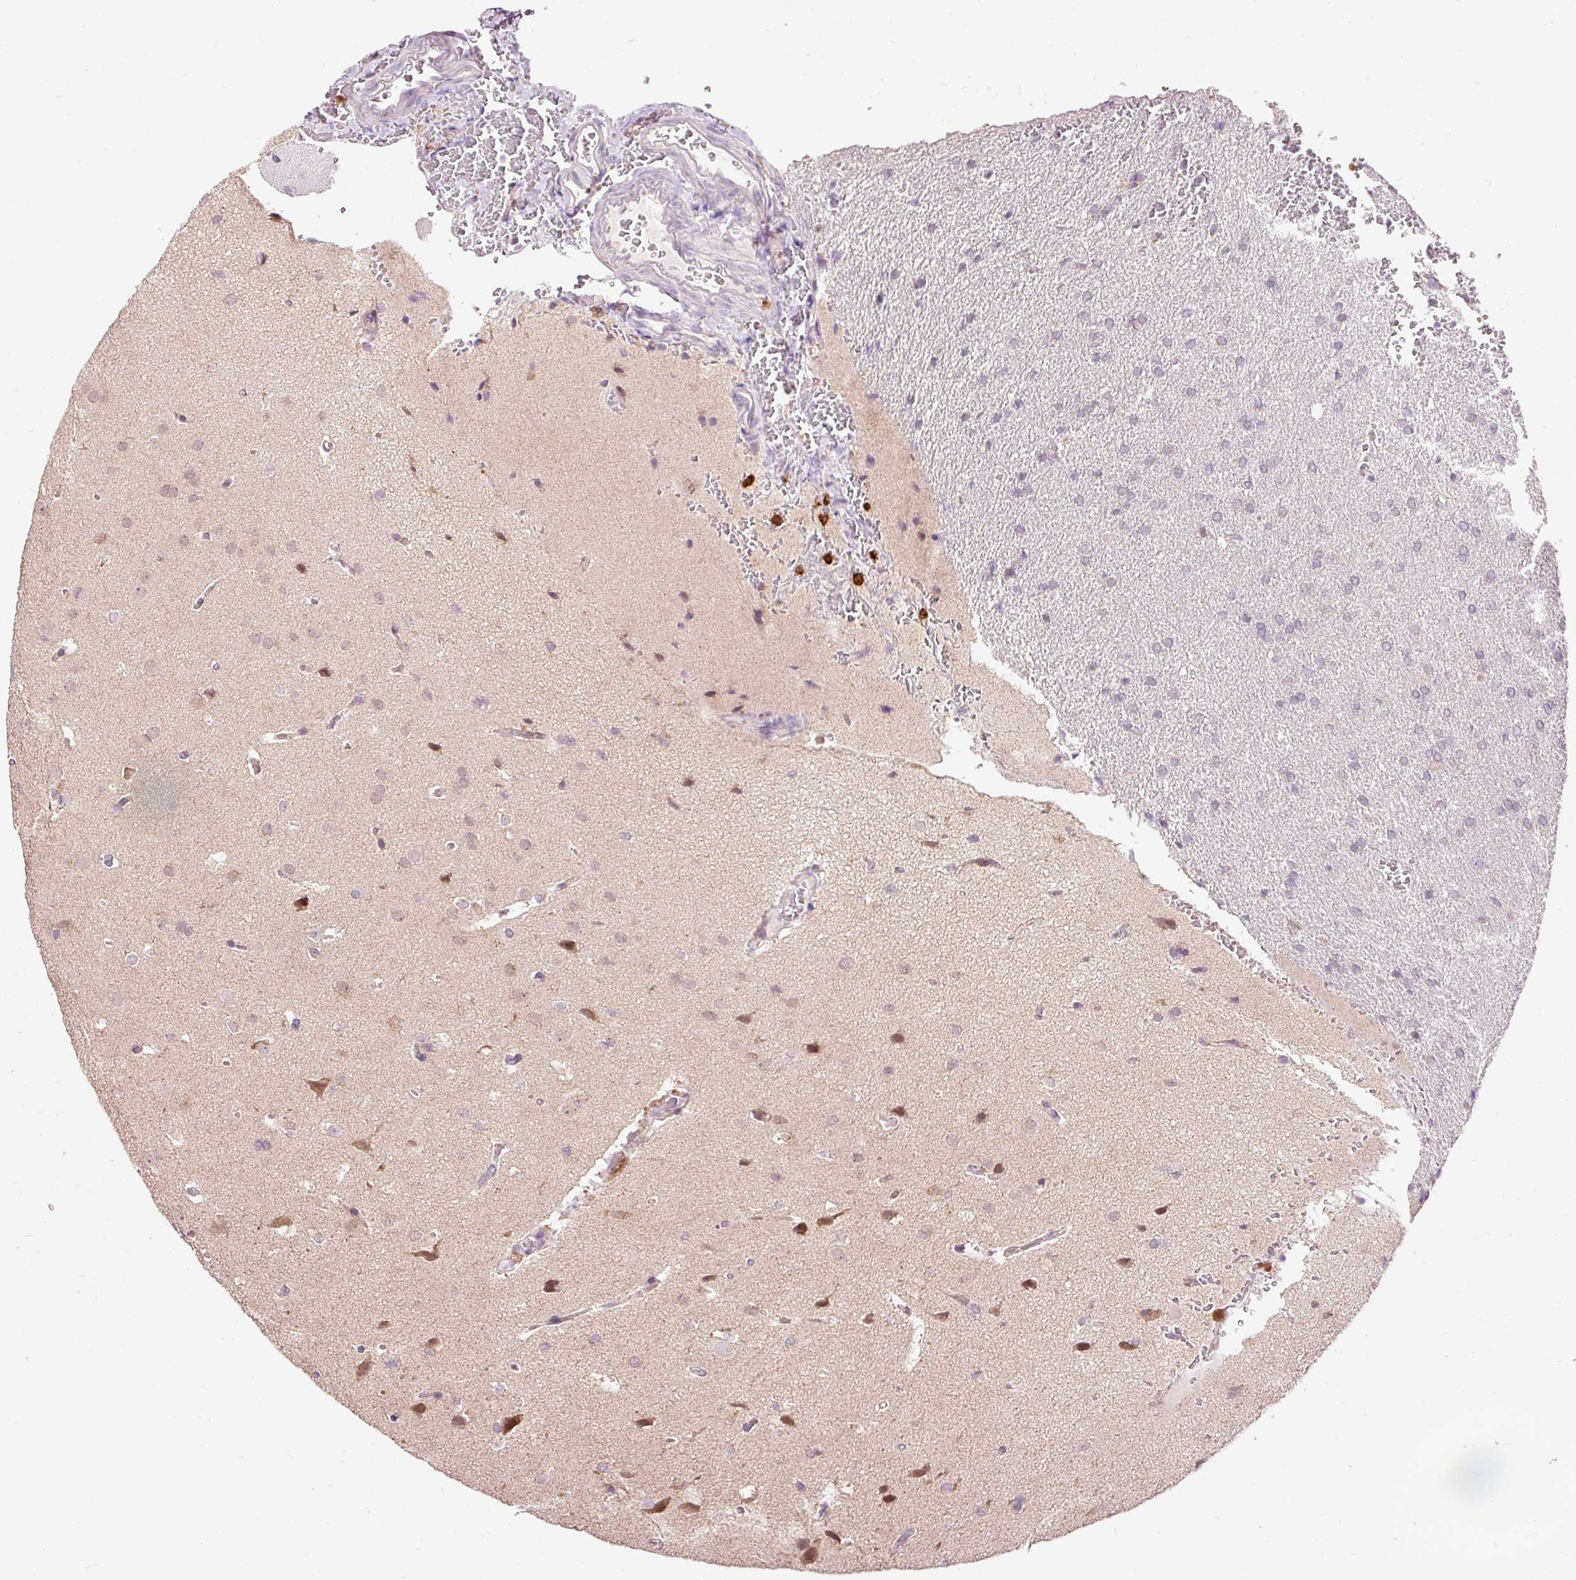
{"staining": {"intensity": "weak", "quantity": "25%-75%", "location": "cytoplasmic/membranous"}, "tissue": "glioma", "cell_type": "Tumor cells", "image_type": "cancer", "snomed": [{"axis": "morphology", "description": "Glioma, malignant, Low grade"}, {"axis": "topography", "description": "Brain"}], "caption": "Glioma tissue displays weak cytoplasmic/membranous expression in approximately 25%-75% of tumor cells, visualized by immunohistochemistry.", "gene": "PRDX5", "patient": {"sex": "female", "age": 33}}